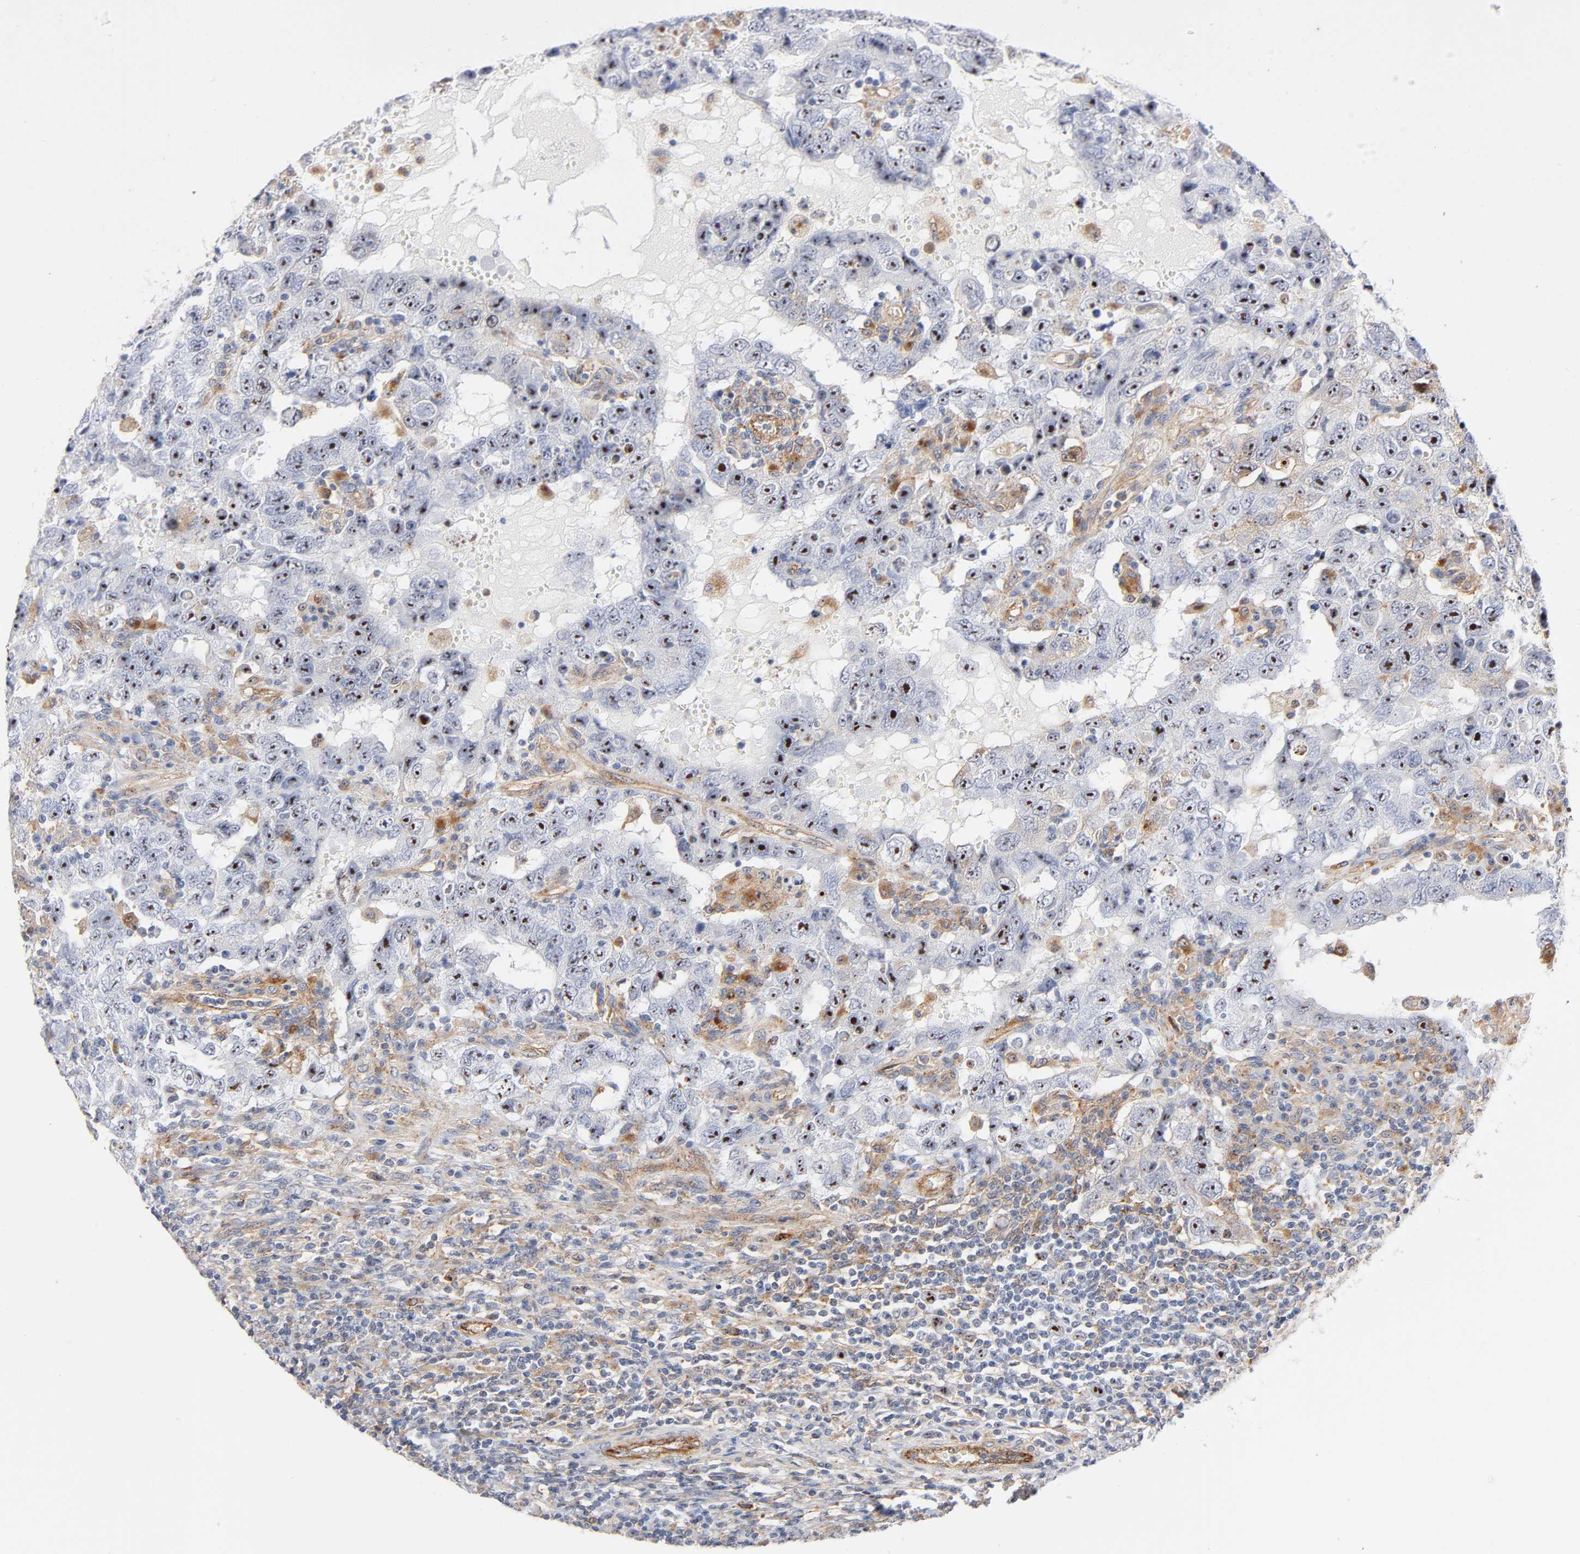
{"staining": {"intensity": "strong", "quantity": ">75%", "location": "nuclear"}, "tissue": "testis cancer", "cell_type": "Tumor cells", "image_type": "cancer", "snomed": [{"axis": "morphology", "description": "Carcinoma, Embryonal, NOS"}, {"axis": "topography", "description": "Testis"}], "caption": "About >75% of tumor cells in human embryonal carcinoma (testis) show strong nuclear protein expression as visualized by brown immunohistochemical staining.", "gene": "PLD1", "patient": {"sex": "male", "age": 26}}